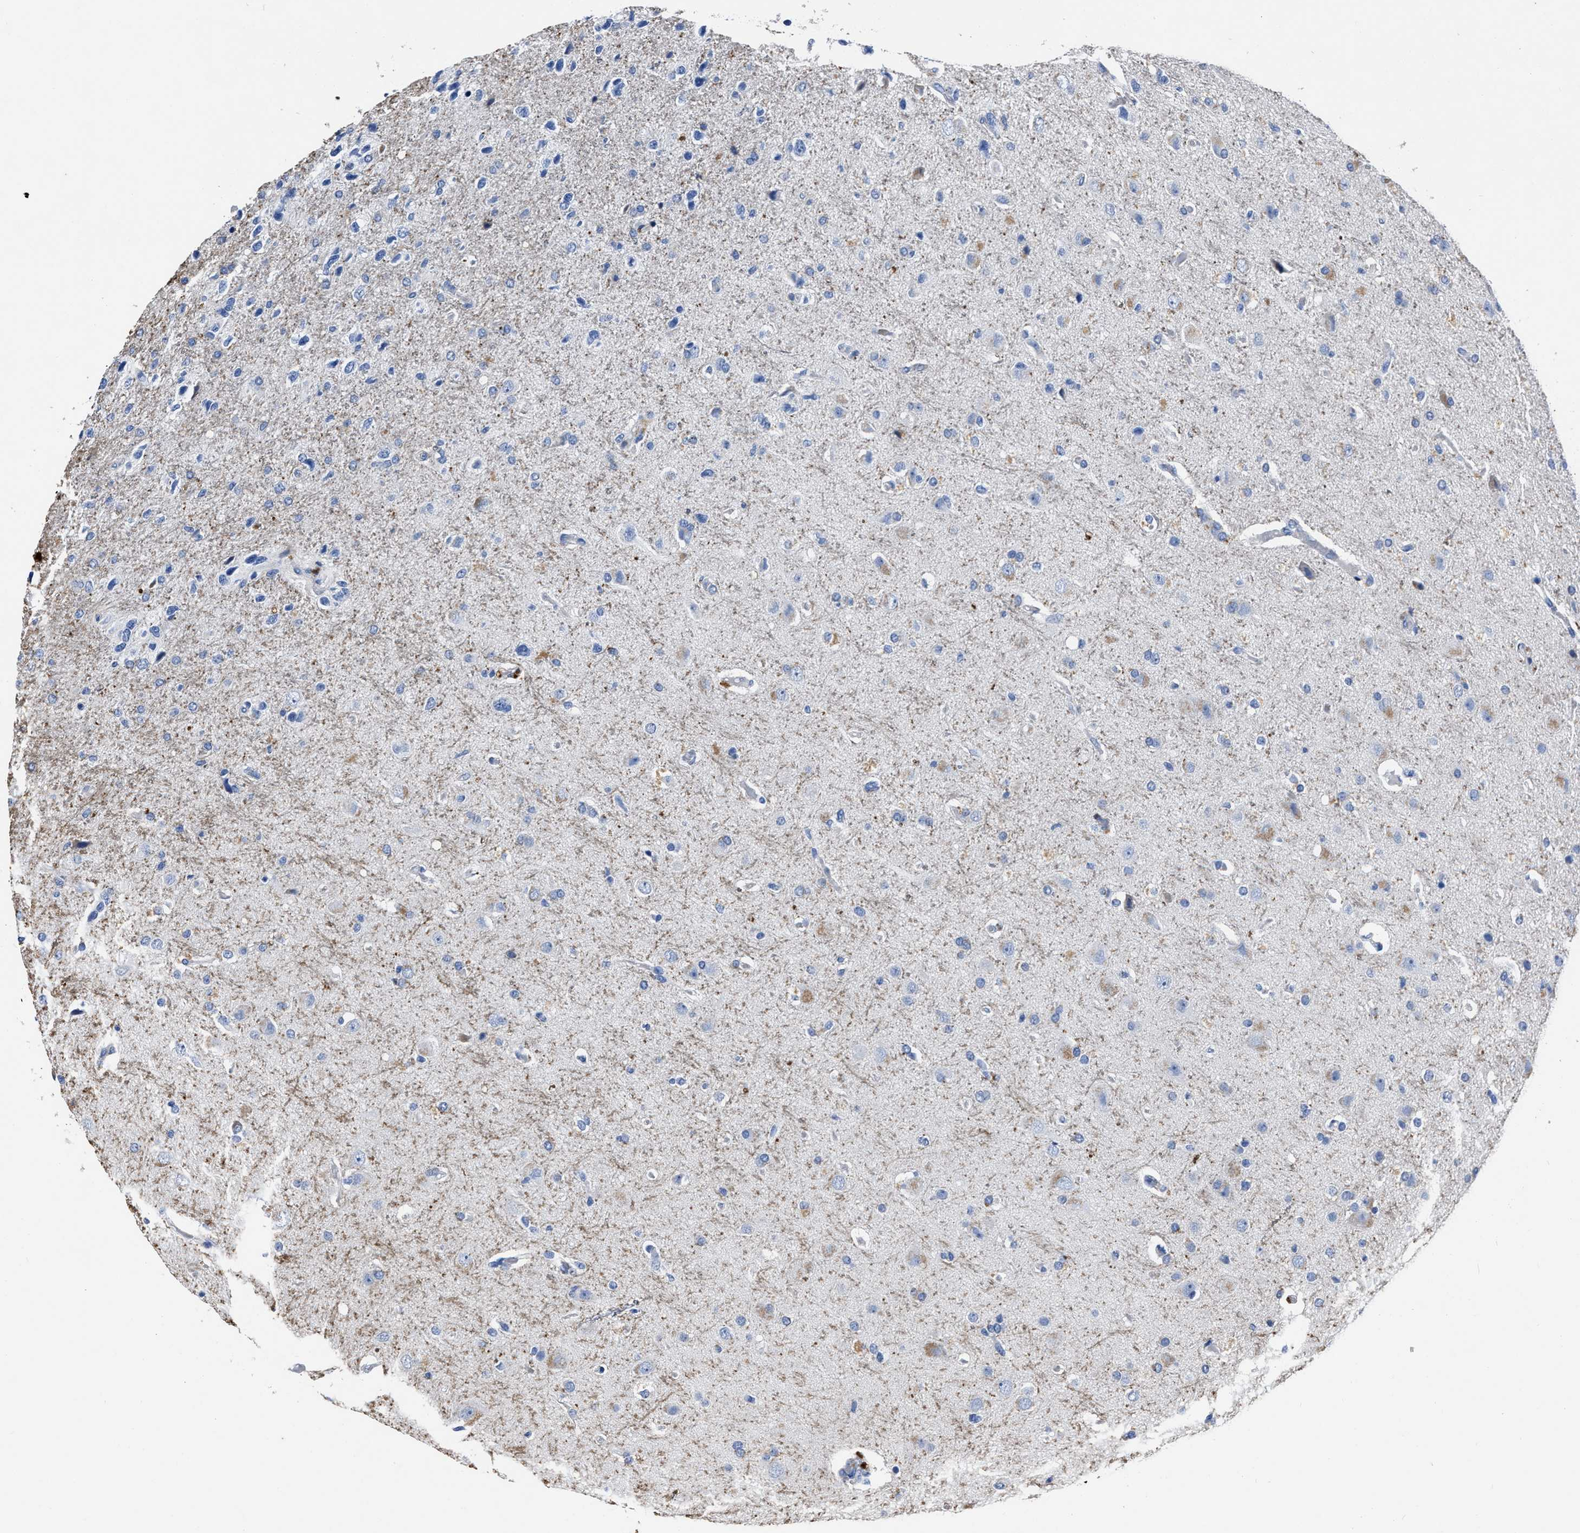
{"staining": {"intensity": "weak", "quantity": "<25%", "location": "cytoplasmic/membranous"}, "tissue": "glioma", "cell_type": "Tumor cells", "image_type": "cancer", "snomed": [{"axis": "morphology", "description": "Glioma, malignant, High grade"}, {"axis": "topography", "description": "Brain"}], "caption": "This is an immunohistochemistry (IHC) photomicrograph of human high-grade glioma (malignant). There is no staining in tumor cells.", "gene": "OR10G3", "patient": {"sex": "female", "age": 58}}